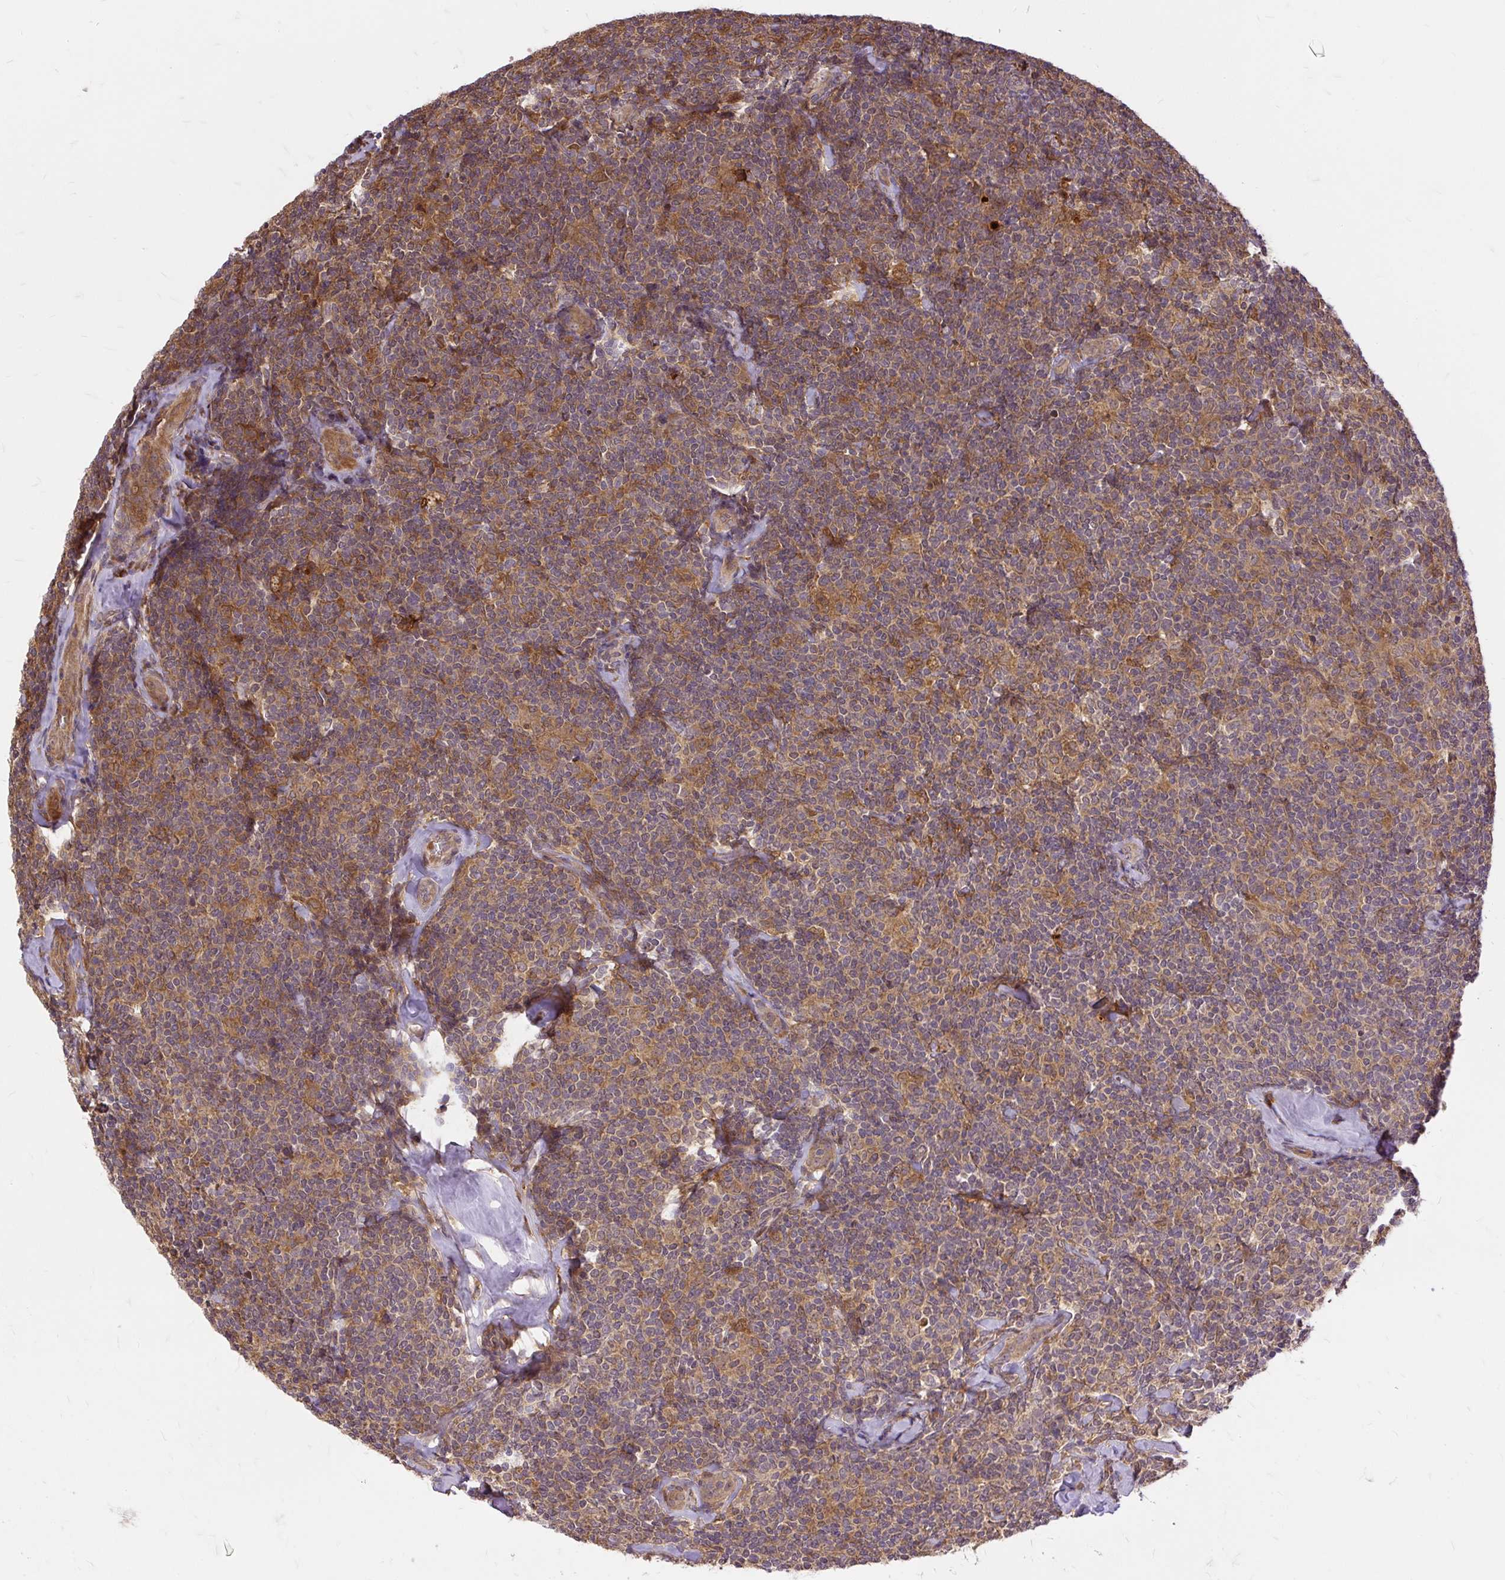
{"staining": {"intensity": "moderate", "quantity": "25%-75%", "location": "cytoplasmic/membranous"}, "tissue": "lymphoma", "cell_type": "Tumor cells", "image_type": "cancer", "snomed": [{"axis": "morphology", "description": "Malignant lymphoma, non-Hodgkin's type, Low grade"}, {"axis": "topography", "description": "Lymph node"}], "caption": "An IHC photomicrograph of neoplastic tissue is shown. Protein staining in brown labels moderate cytoplasmic/membranous positivity in malignant lymphoma, non-Hodgkin's type (low-grade) within tumor cells.", "gene": "AP5S1", "patient": {"sex": "female", "age": 56}}